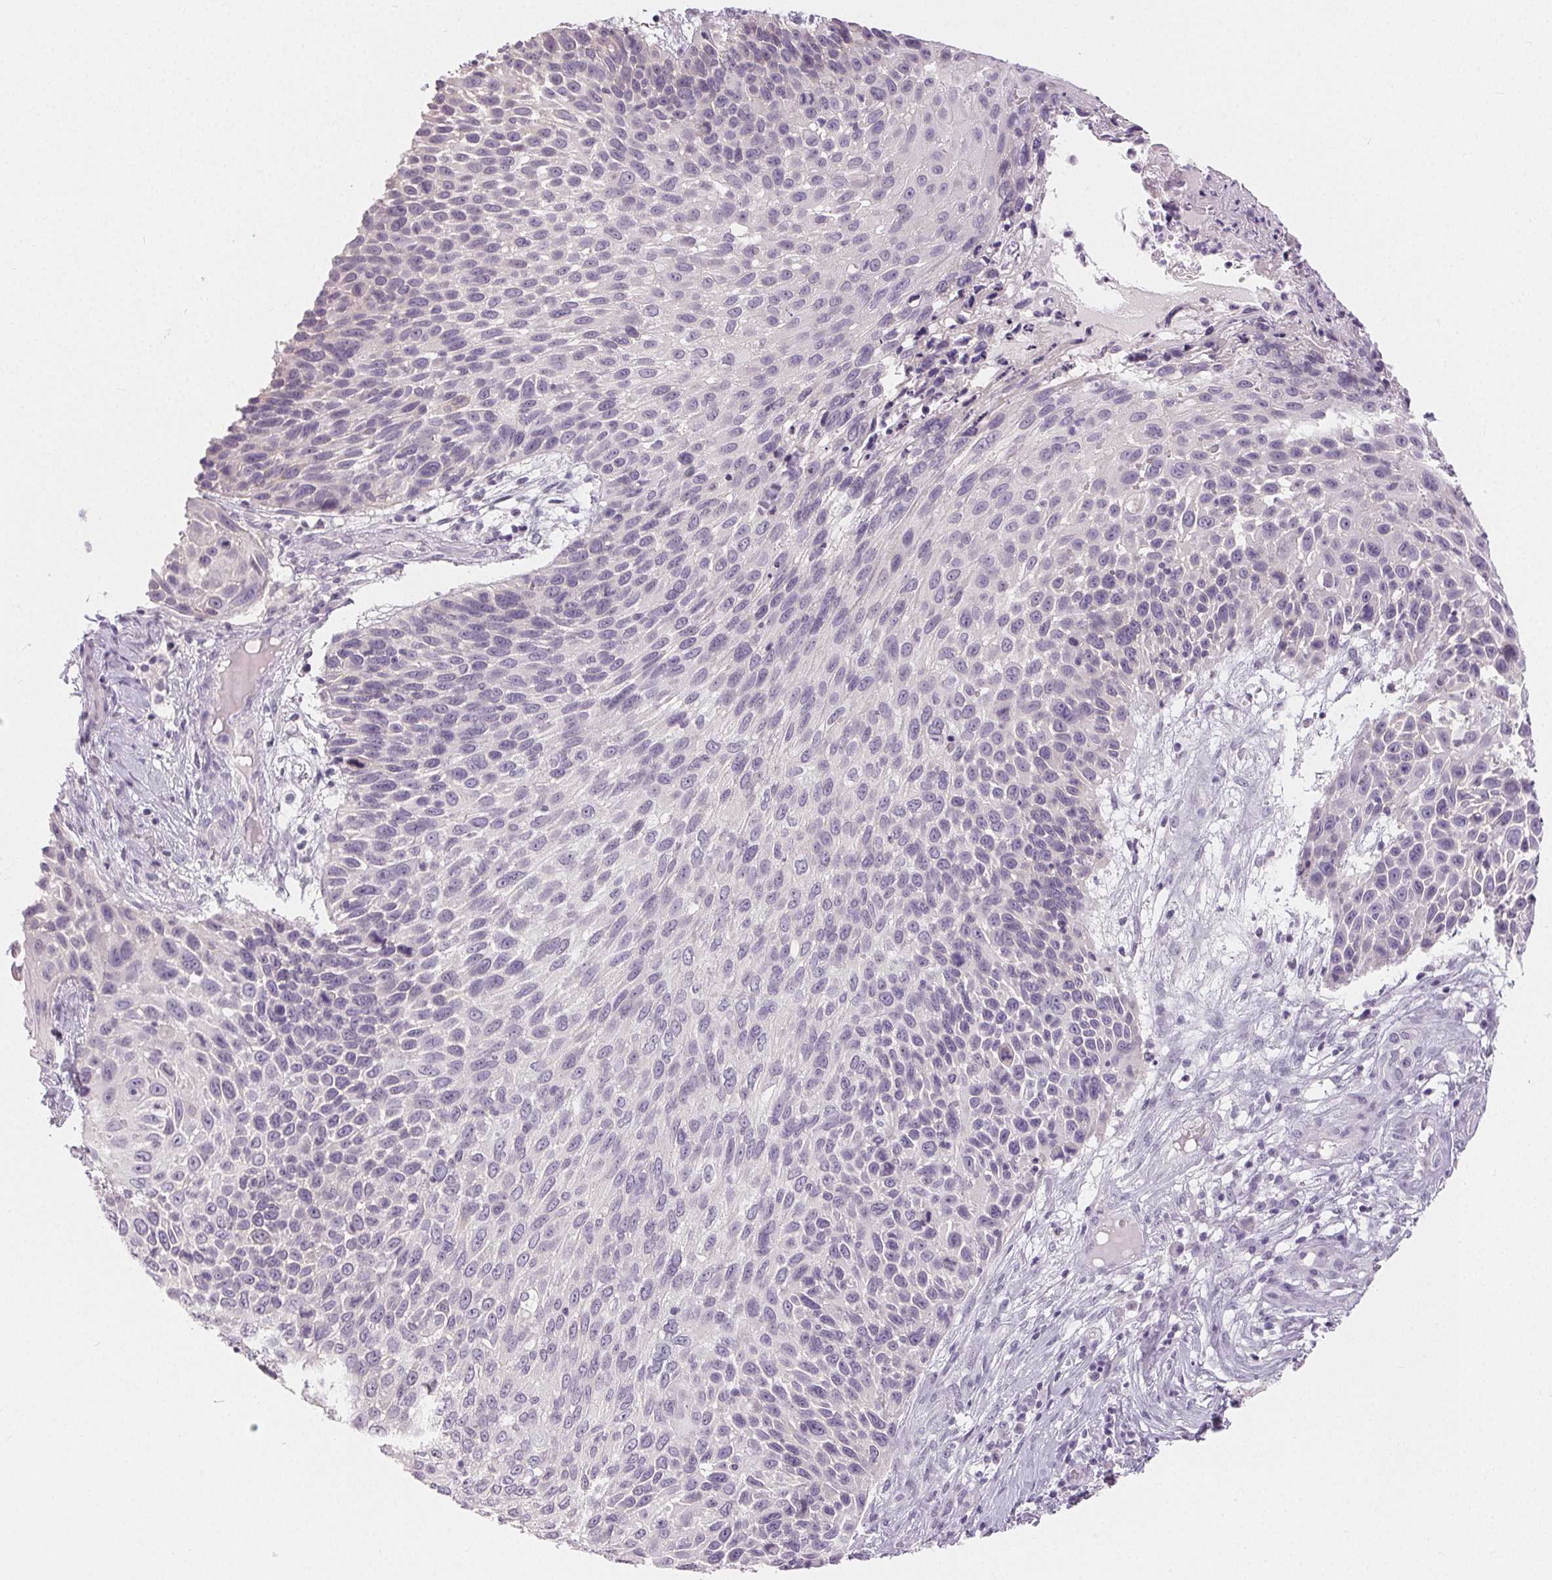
{"staining": {"intensity": "negative", "quantity": "none", "location": "none"}, "tissue": "skin cancer", "cell_type": "Tumor cells", "image_type": "cancer", "snomed": [{"axis": "morphology", "description": "Squamous cell carcinoma, NOS"}, {"axis": "topography", "description": "Skin"}], "caption": "Immunohistochemistry image of neoplastic tissue: skin cancer (squamous cell carcinoma) stained with DAB (3,3'-diaminobenzidine) shows no significant protein expression in tumor cells.", "gene": "SFTPD", "patient": {"sex": "male", "age": 92}}